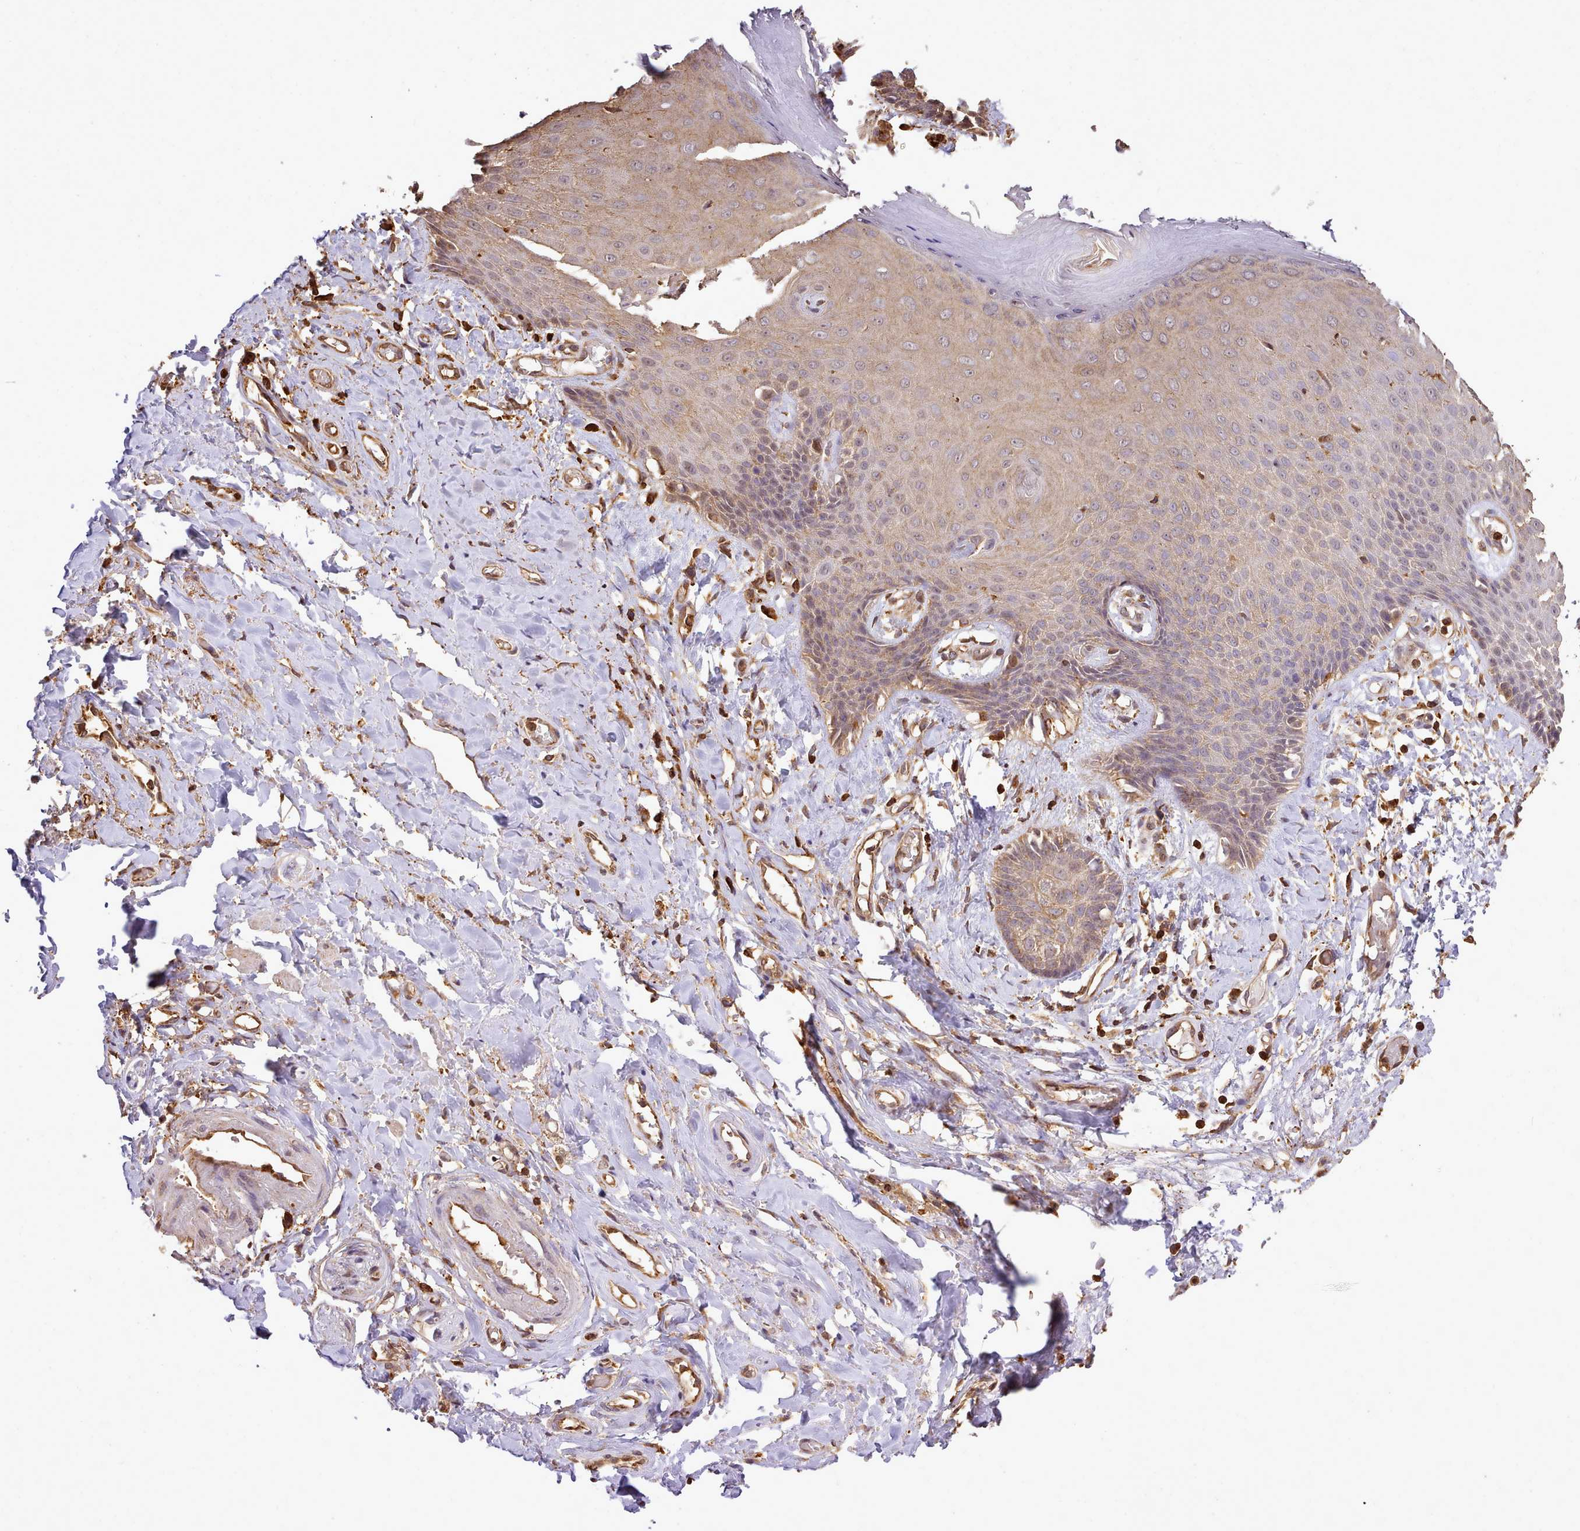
{"staining": {"intensity": "moderate", "quantity": ">75%", "location": "cytoplasmic/membranous,nuclear"}, "tissue": "skin", "cell_type": "Epidermal cells", "image_type": "normal", "snomed": [{"axis": "morphology", "description": "Normal tissue, NOS"}, {"axis": "topography", "description": "Anal"}], "caption": "Approximately >75% of epidermal cells in benign human skin display moderate cytoplasmic/membranous,nuclear protein positivity as visualized by brown immunohistochemical staining.", "gene": "CAPZA1", "patient": {"sex": "male", "age": 78}}